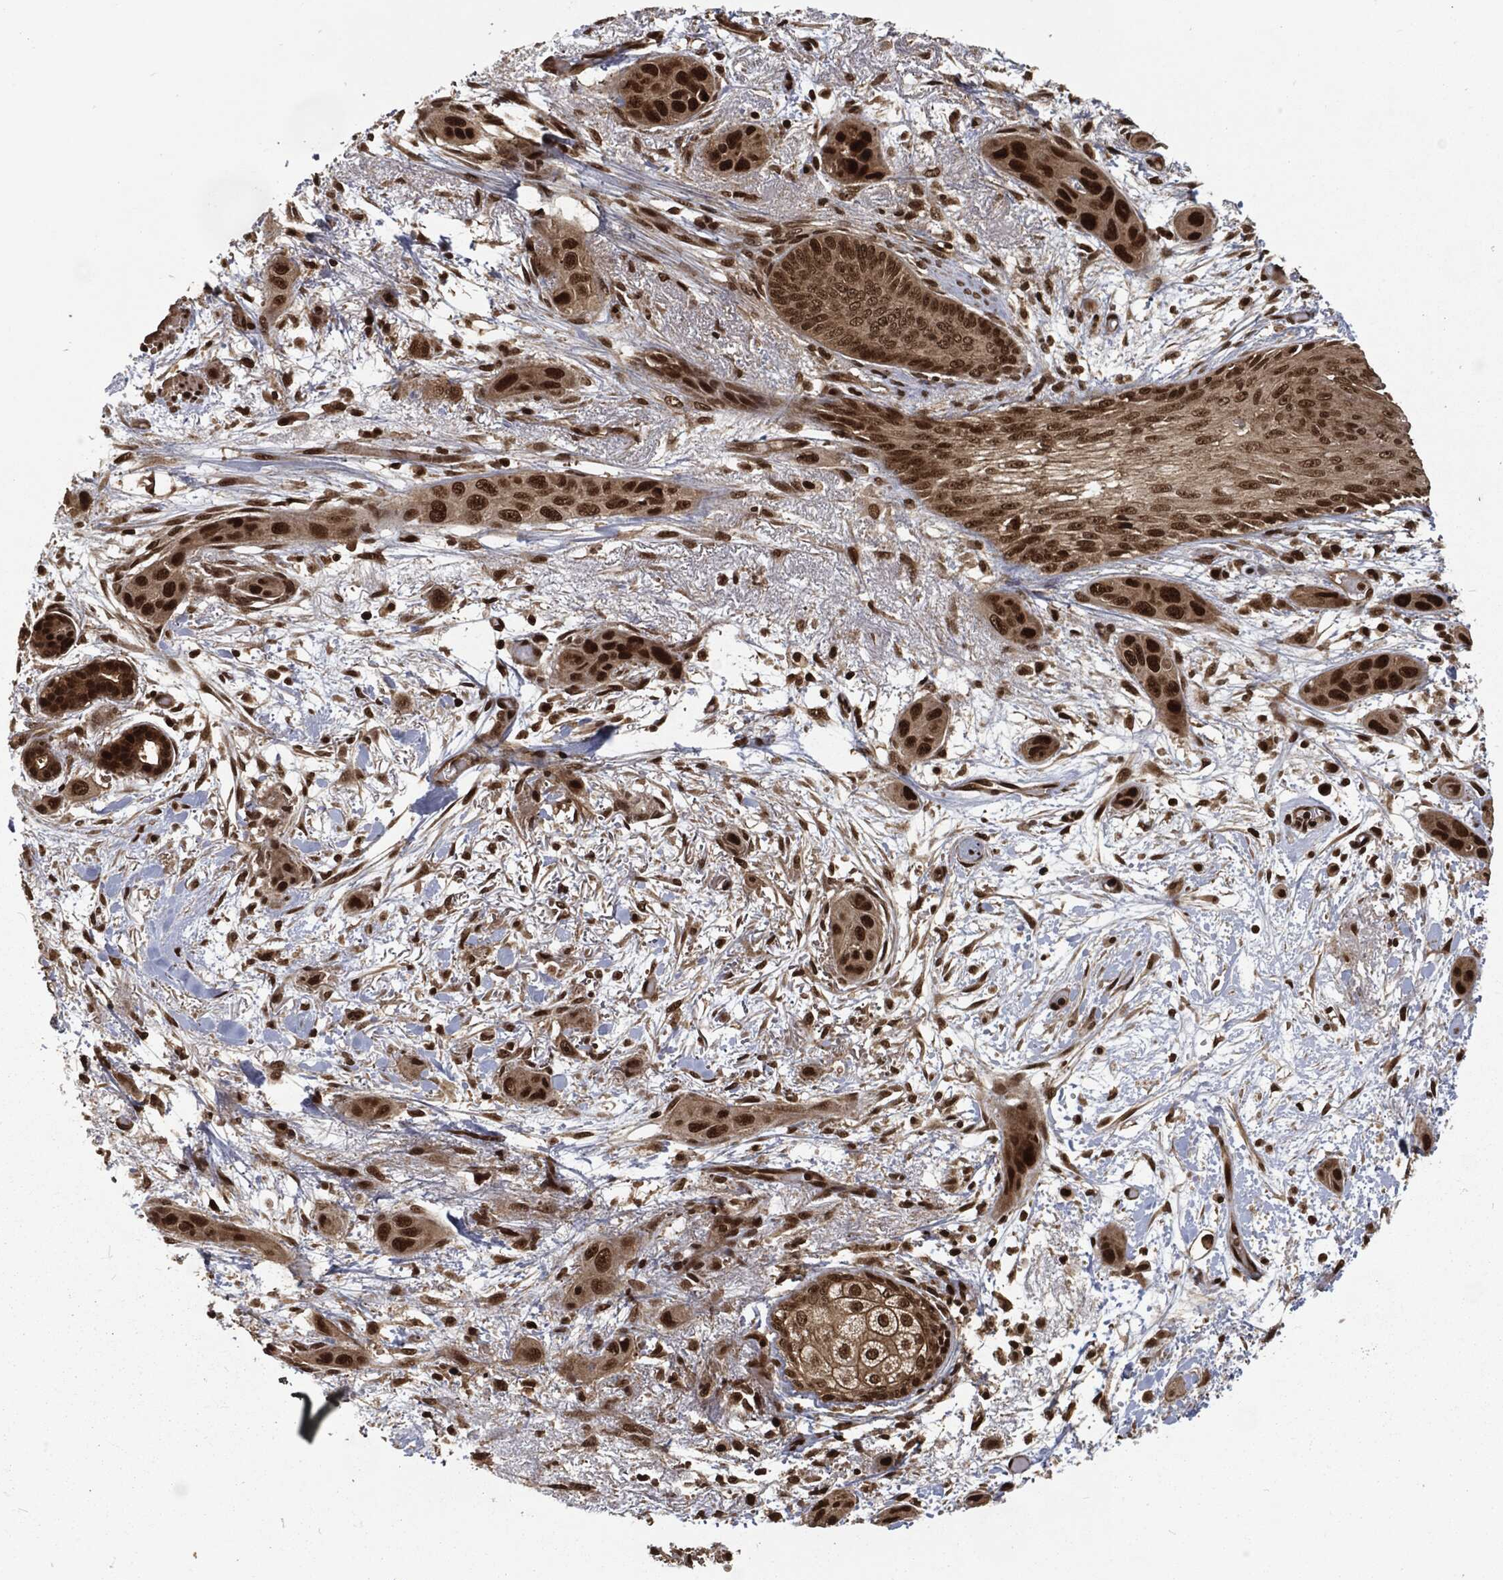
{"staining": {"intensity": "strong", "quantity": ">75%", "location": "nuclear"}, "tissue": "skin cancer", "cell_type": "Tumor cells", "image_type": "cancer", "snomed": [{"axis": "morphology", "description": "Squamous cell carcinoma, NOS"}, {"axis": "topography", "description": "Skin"}], "caption": "Immunohistochemical staining of human skin cancer demonstrates strong nuclear protein positivity in about >75% of tumor cells.", "gene": "NGRN", "patient": {"sex": "male", "age": 79}}